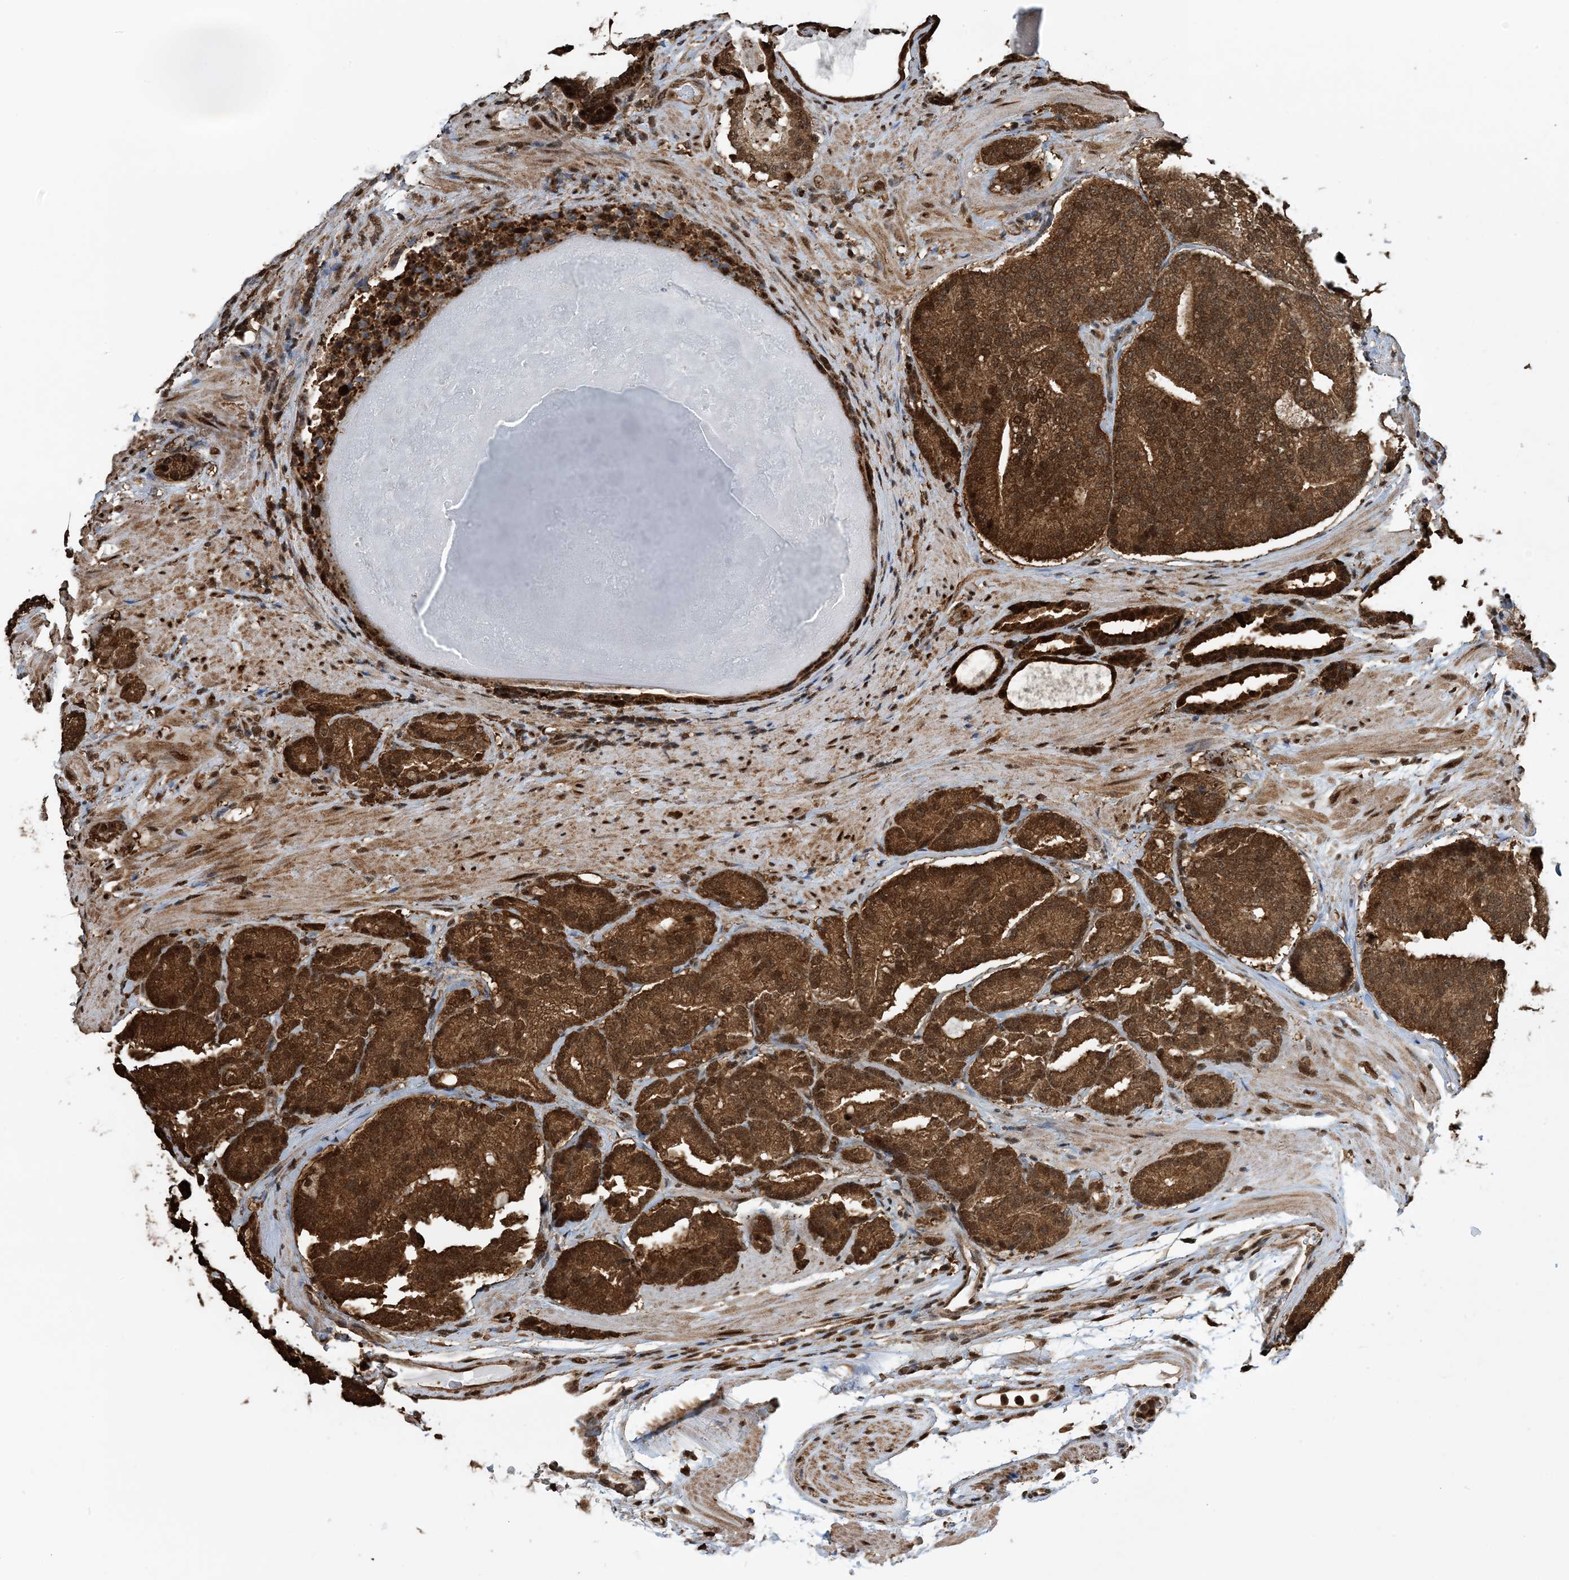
{"staining": {"intensity": "strong", "quantity": ">75%", "location": "cytoplasmic/membranous,nuclear"}, "tissue": "prostate cancer", "cell_type": "Tumor cells", "image_type": "cancer", "snomed": [{"axis": "morphology", "description": "Adenocarcinoma, High grade"}, {"axis": "topography", "description": "Prostate"}], "caption": "This micrograph demonstrates prostate cancer (high-grade adenocarcinoma) stained with IHC to label a protein in brown. The cytoplasmic/membranous and nuclear of tumor cells show strong positivity for the protein. Nuclei are counter-stained blue.", "gene": "HSPA1A", "patient": {"sex": "male", "age": 61}}